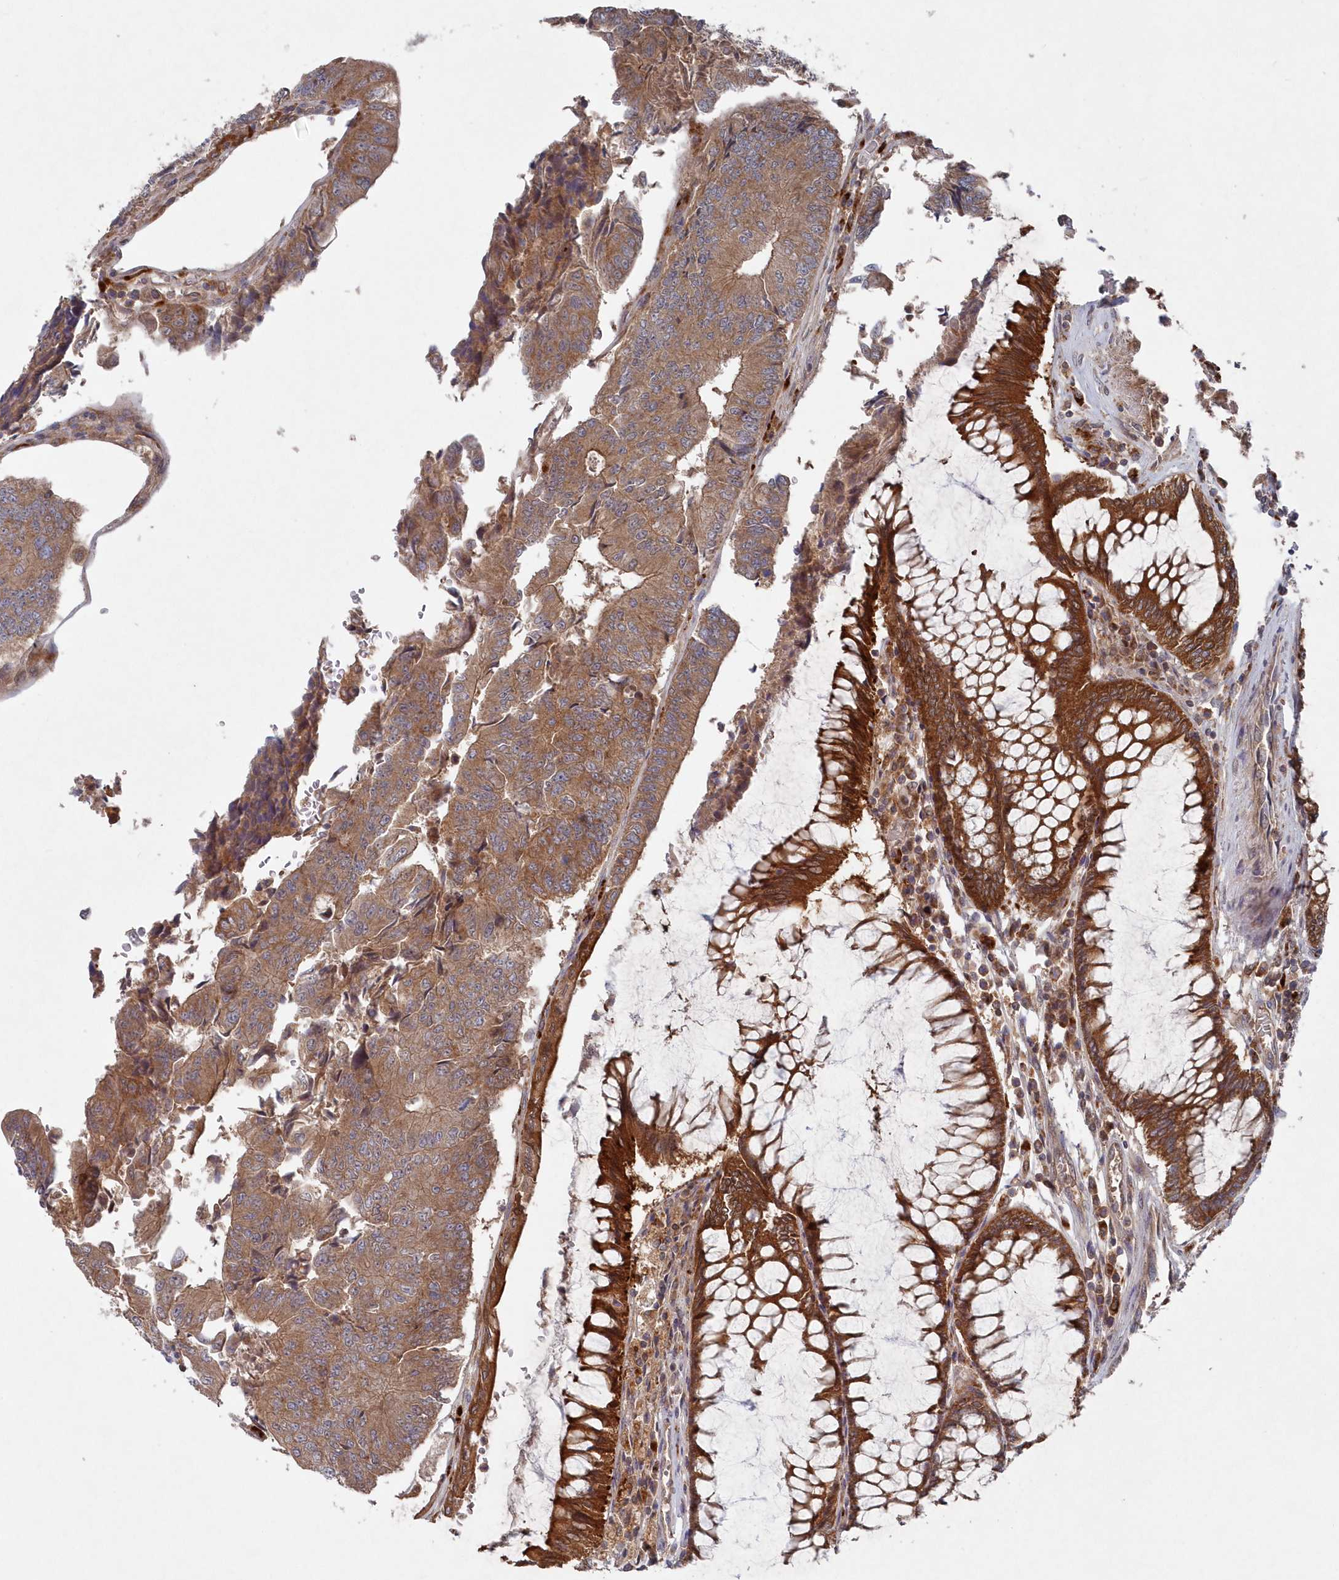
{"staining": {"intensity": "moderate", "quantity": ">75%", "location": "cytoplasmic/membranous"}, "tissue": "colorectal cancer", "cell_type": "Tumor cells", "image_type": "cancer", "snomed": [{"axis": "morphology", "description": "Adenocarcinoma, NOS"}, {"axis": "topography", "description": "Colon"}], "caption": "Colorectal cancer (adenocarcinoma) stained with IHC displays moderate cytoplasmic/membranous expression in about >75% of tumor cells.", "gene": "ASNSD1", "patient": {"sex": "female", "age": 67}}